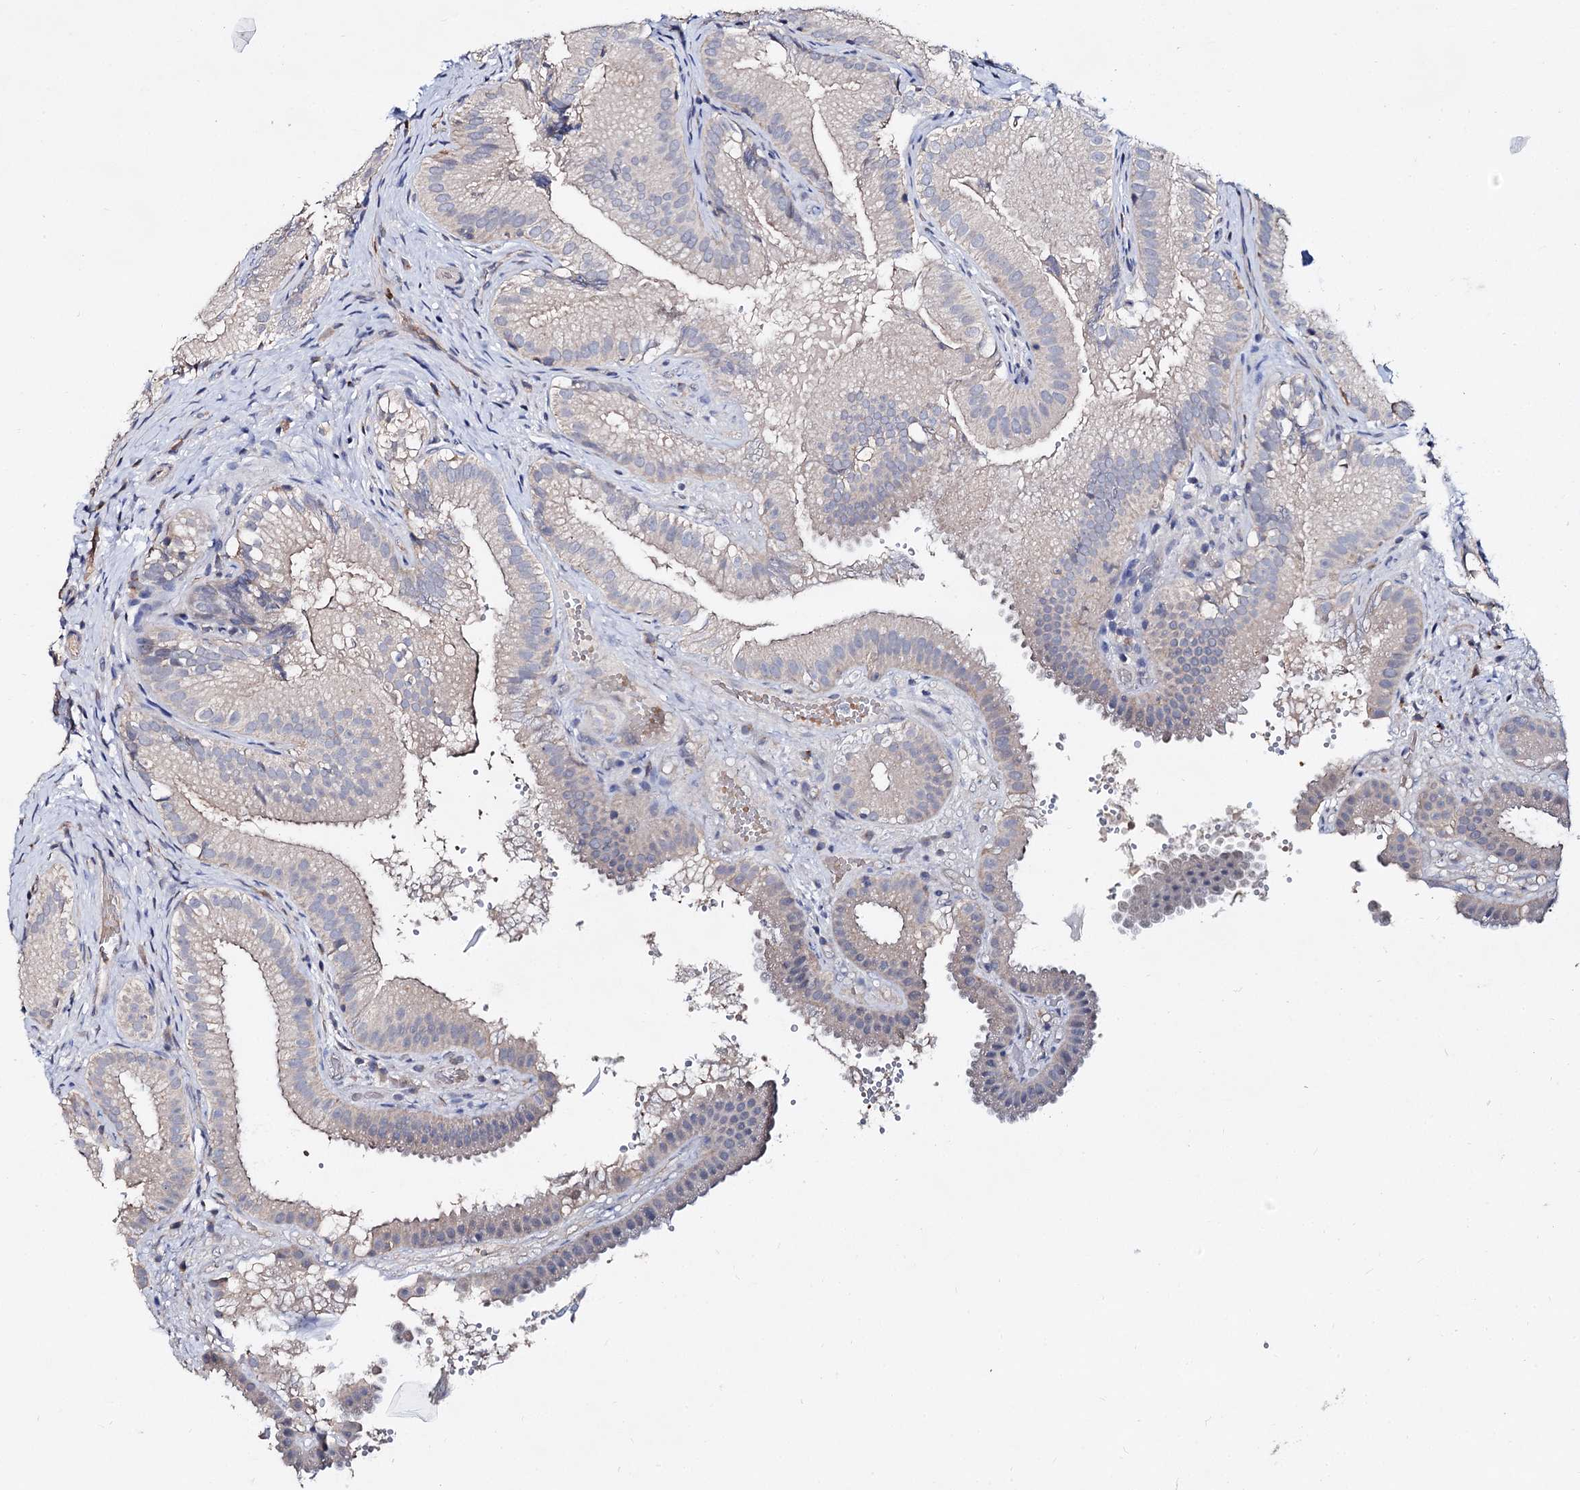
{"staining": {"intensity": "negative", "quantity": "none", "location": "none"}, "tissue": "gallbladder", "cell_type": "Glandular cells", "image_type": "normal", "snomed": [{"axis": "morphology", "description": "Normal tissue, NOS"}, {"axis": "topography", "description": "Gallbladder"}], "caption": "DAB immunohistochemical staining of unremarkable gallbladder exhibits no significant expression in glandular cells.", "gene": "HVCN1", "patient": {"sex": "female", "age": 30}}